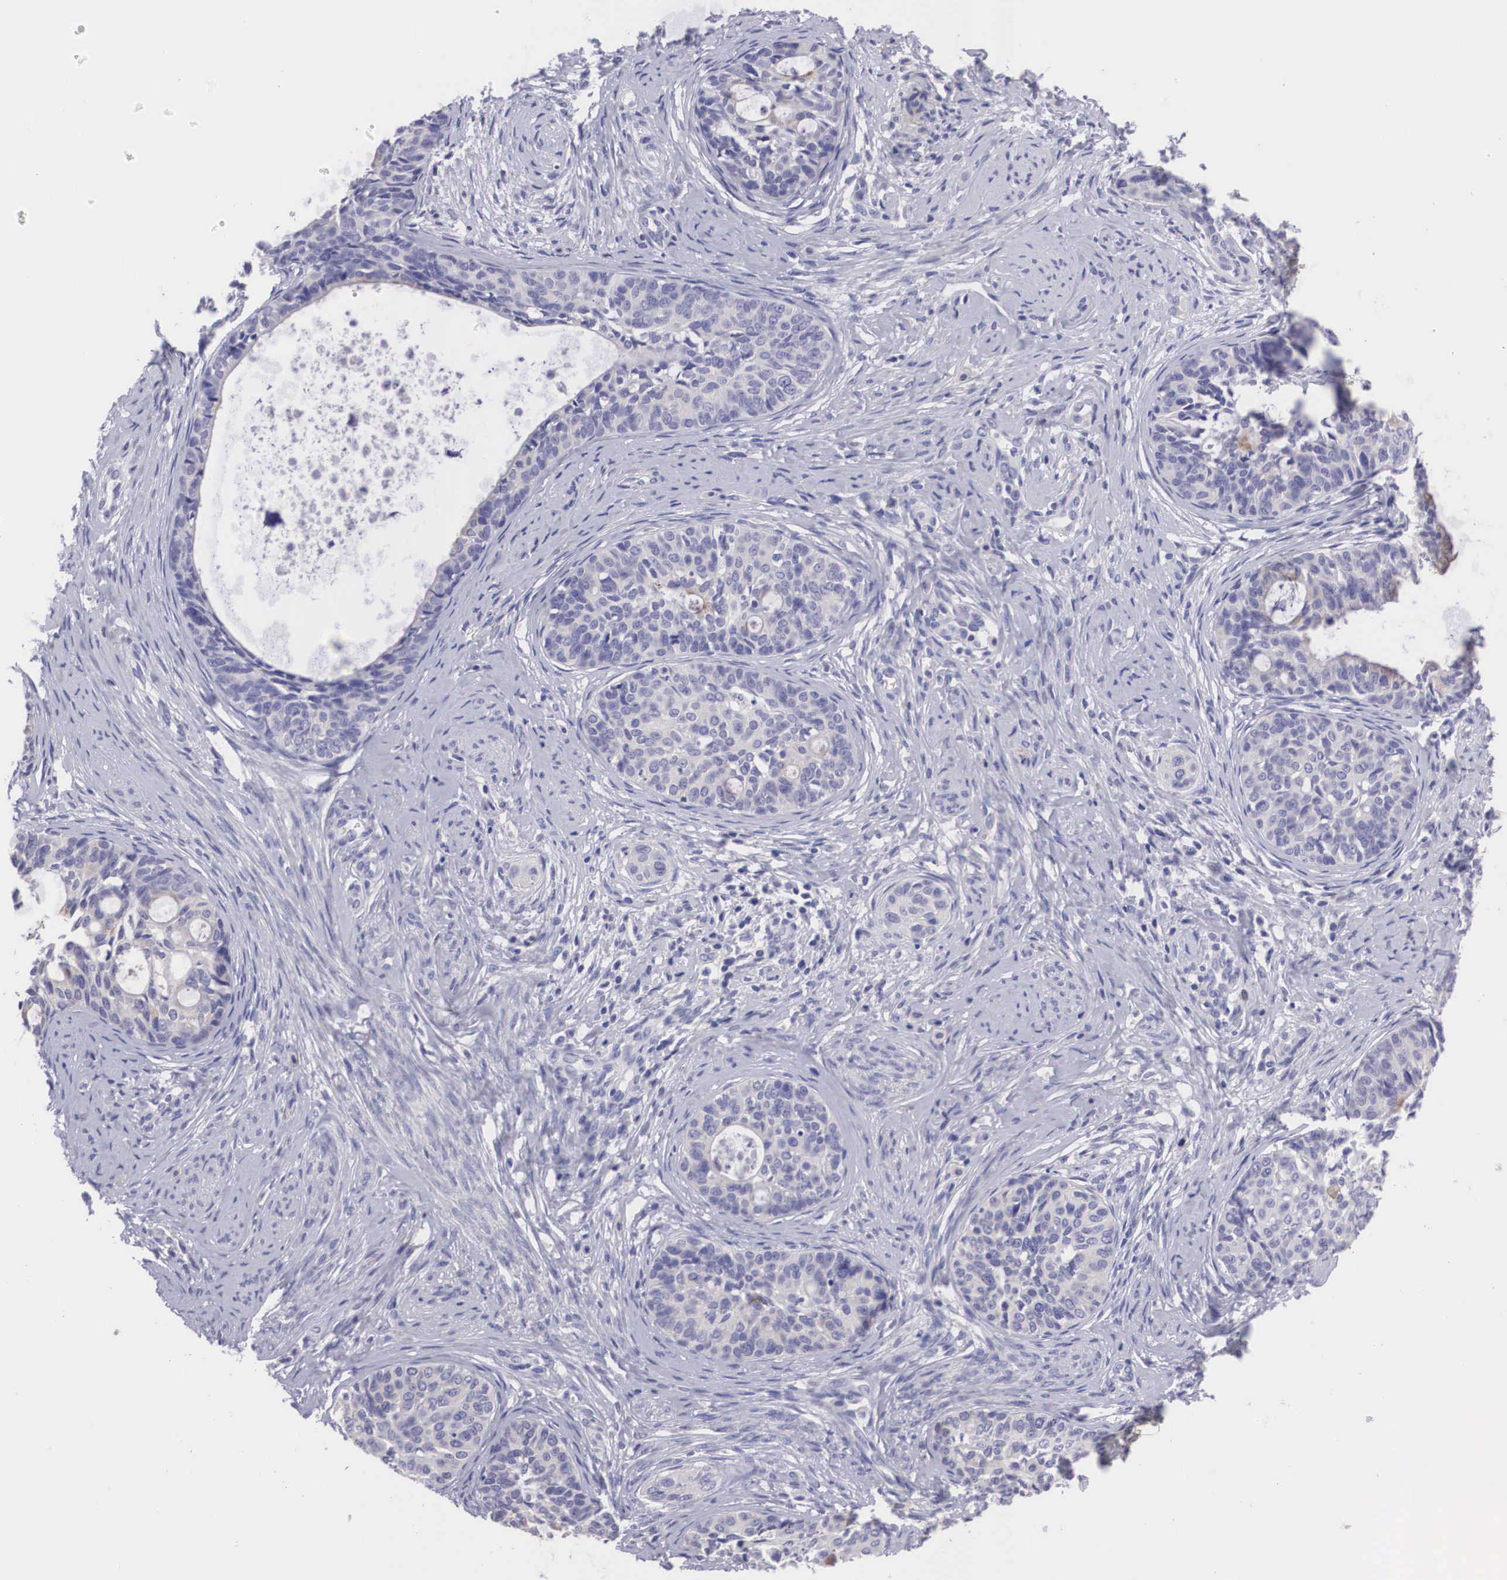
{"staining": {"intensity": "negative", "quantity": "none", "location": "none"}, "tissue": "cervical cancer", "cell_type": "Tumor cells", "image_type": "cancer", "snomed": [{"axis": "morphology", "description": "Squamous cell carcinoma, NOS"}, {"axis": "topography", "description": "Cervix"}], "caption": "Immunohistochemical staining of human squamous cell carcinoma (cervical) displays no significant positivity in tumor cells. (Brightfield microscopy of DAB IHC at high magnification).", "gene": "CLU", "patient": {"sex": "female", "age": 34}}